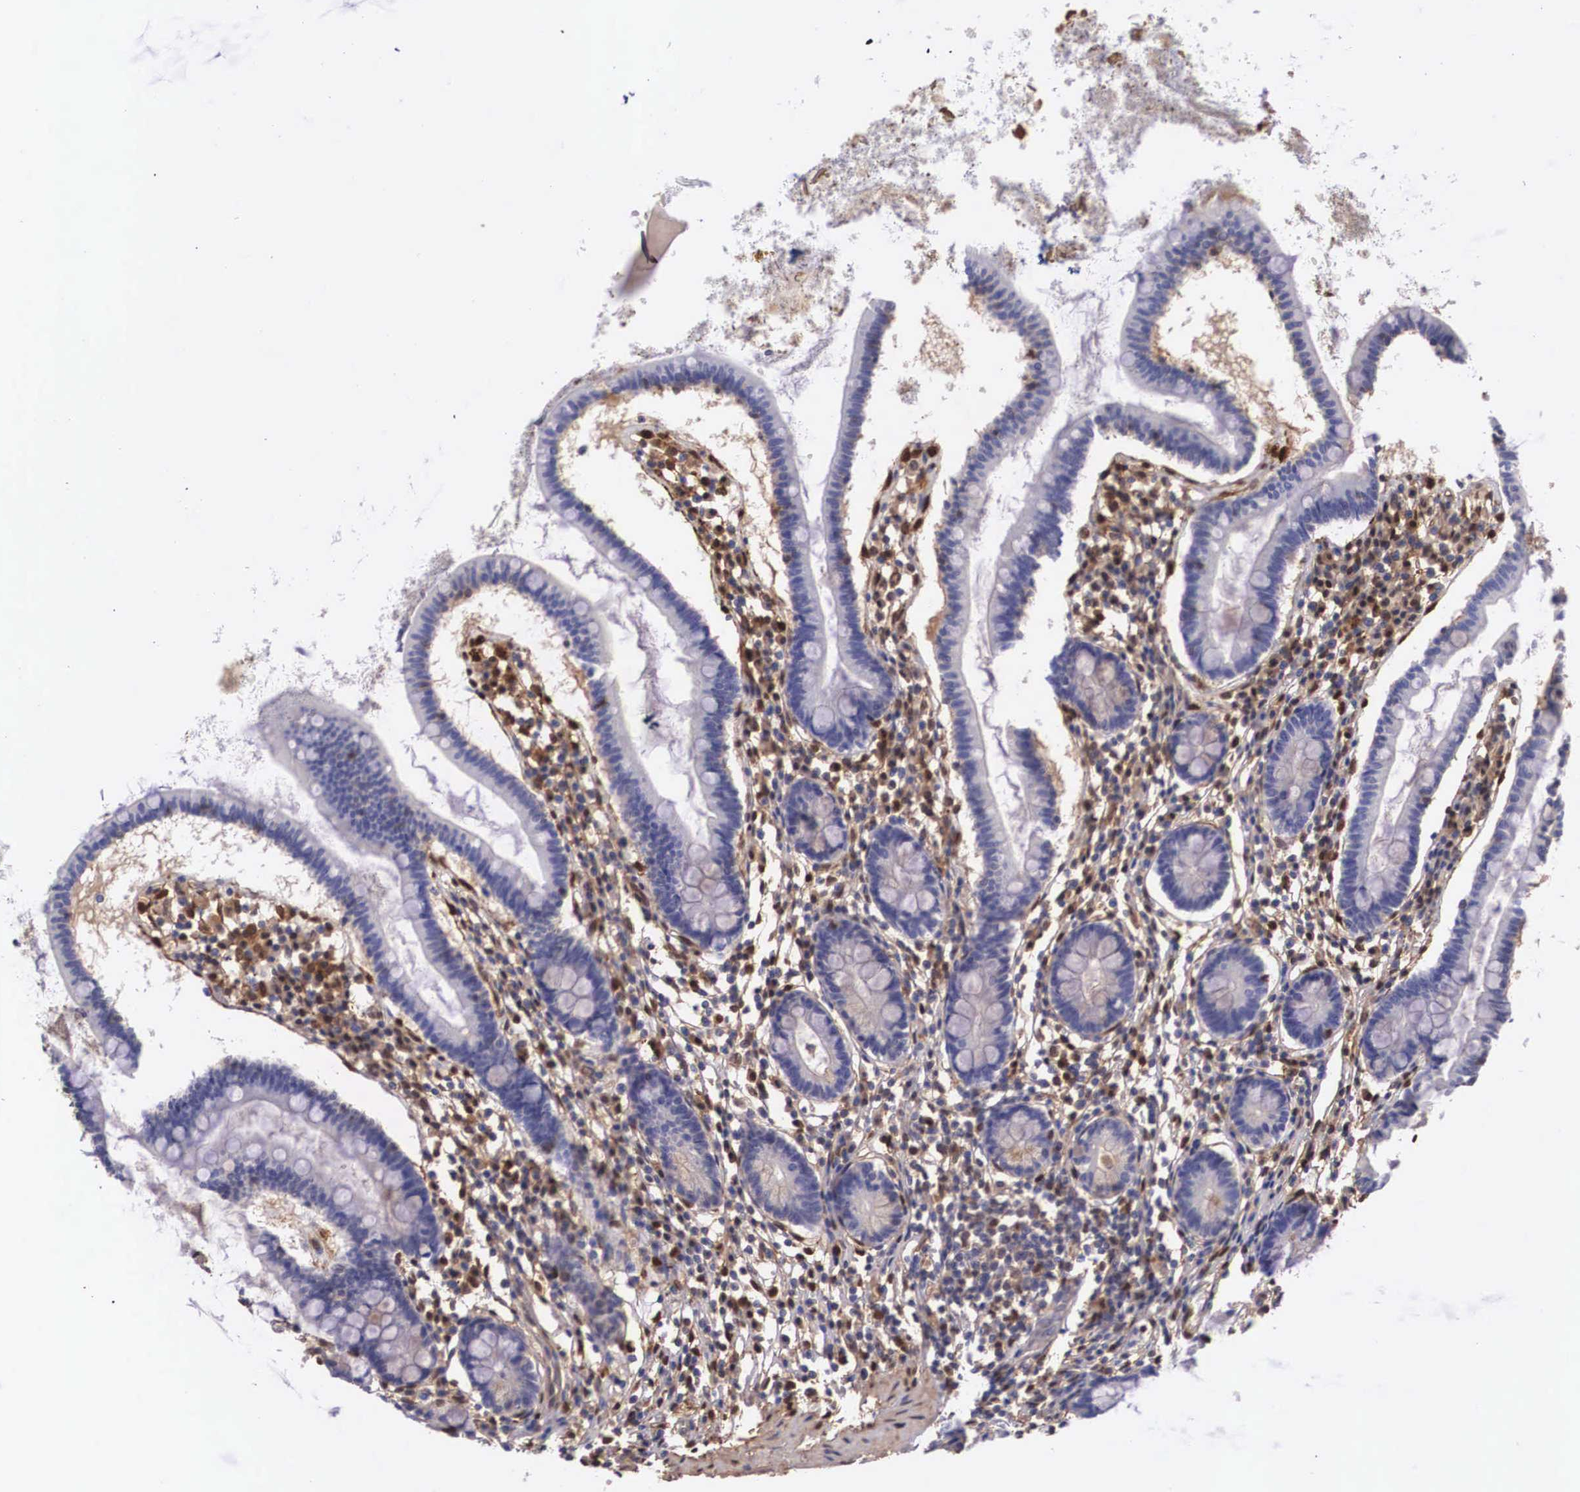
{"staining": {"intensity": "negative", "quantity": "none", "location": "none"}, "tissue": "small intestine", "cell_type": "Glandular cells", "image_type": "normal", "snomed": [{"axis": "morphology", "description": "Normal tissue, NOS"}, {"axis": "topography", "description": "Small intestine"}], "caption": "Immunohistochemistry histopathology image of unremarkable small intestine stained for a protein (brown), which exhibits no positivity in glandular cells.", "gene": "LGALS1", "patient": {"sex": "female", "age": 37}}